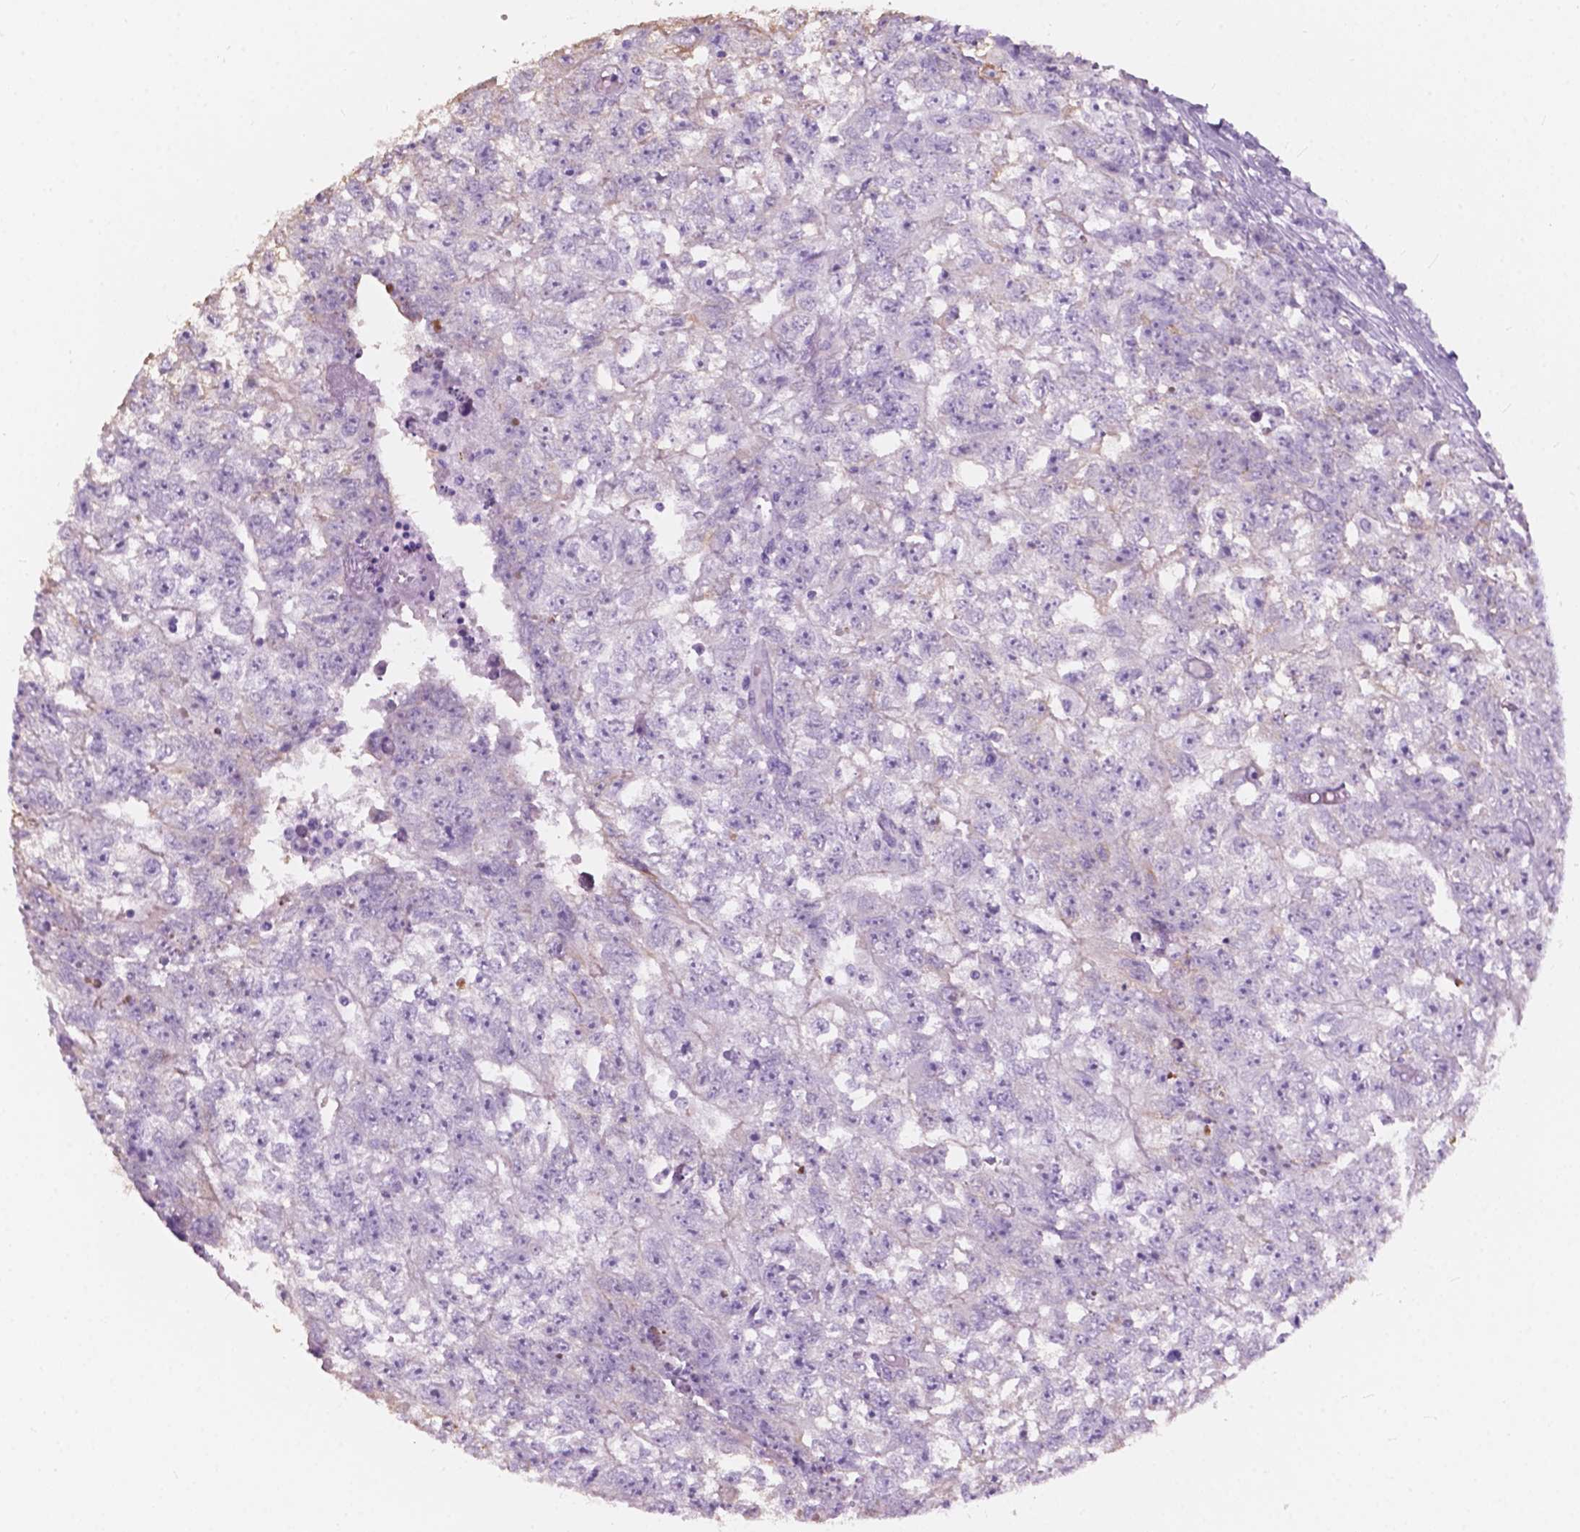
{"staining": {"intensity": "negative", "quantity": "none", "location": "none"}, "tissue": "testis cancer", "cell_type": "Tumor cells", "image_type": "cancer", "snomed": [{"axis": "morphology", "description": "Carcinoma, Embryonal, NOS"}, {"axis": "morphology", "description": "Teratoma, malignant, NOS"}, {"axis": "topography", "description": "Testis"}], "caption": "DAB (3,3'-diaminobenzidine) immunohistochemical staining of human testis cancer demonstrates no significant expression in tumor cells. (DAB immunohistochemistry (IHC), high magnification).", "gene": "FXYD2", "patient": {"sex": "male", "age": 24}}